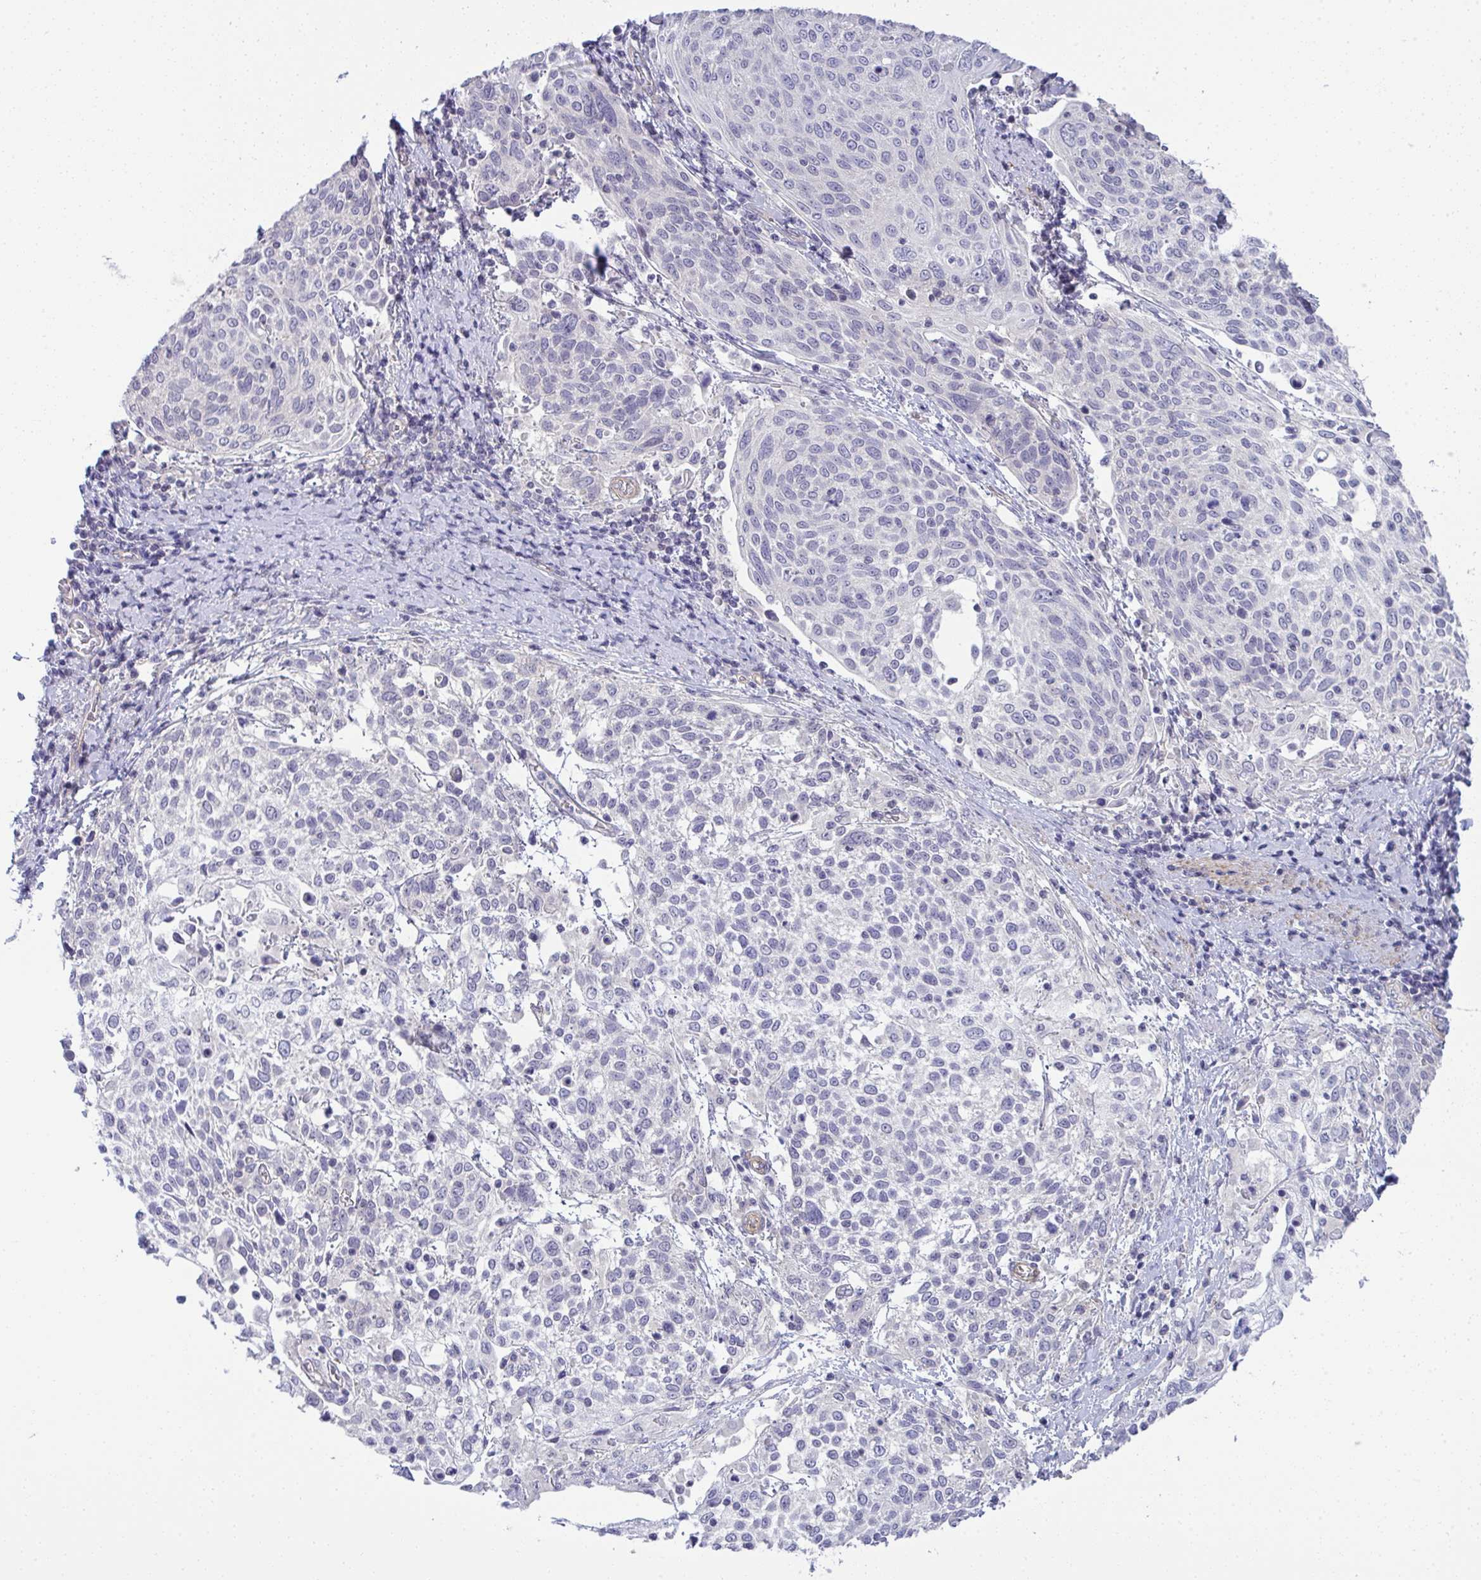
{"staining": {"intensity": "negative", "quantity": "none", "location": "none"}, "tissue": "cervical cancer", "cell_type": "Tumor cells", "image_type": "cancer", "snomed": [{"axis": "morphology", "description": "Squamous cell carcinoma, NOS"}, {"axis": "topography", "description": "Cervix"}], "caption": "This is an immunohistochemistry image of cervical cancer. There is no expression in tumor cells.", "gene": "MYL12A", "patient": {"sex": "female", "age": 61}}